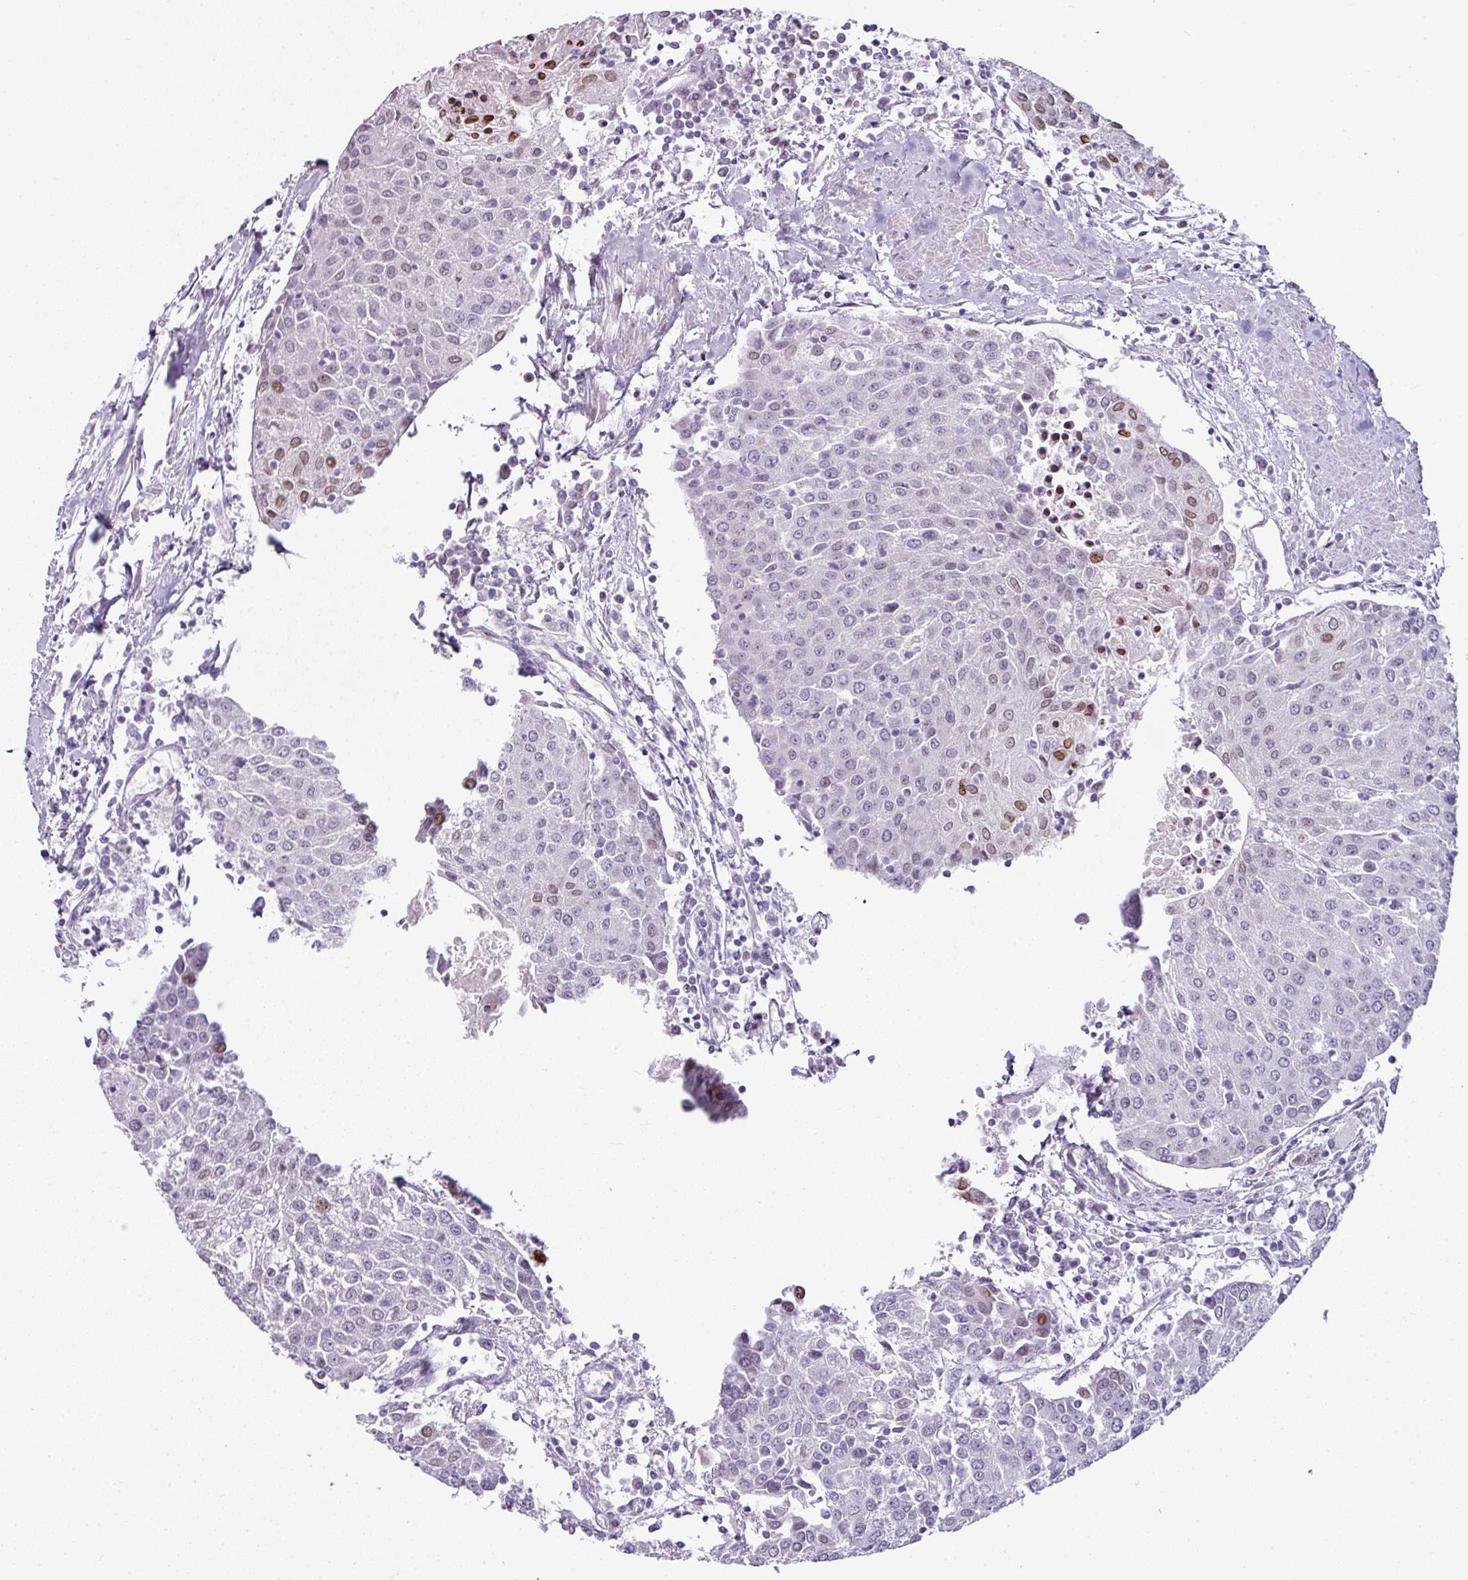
{"staining": {"intensity": "moderate", "quantity": "<25%", "location": "nuclear"}, "tissue": "urothelial cancer", "cell_type": "Tumor cells", "image_type": "cancer", "snomed": [{"axis": "morphology", "description": "Urothelial carcinoma, High grade"}, {"axis": "topography", "description": "Urinary bladder"}], "caption": "Tumor cells display low levels of moderate nuclear positivity in about <25% of cells in human urothelial cancer.", "gene": "SYT8", "patient": {"sex": "female", "age": 85}}